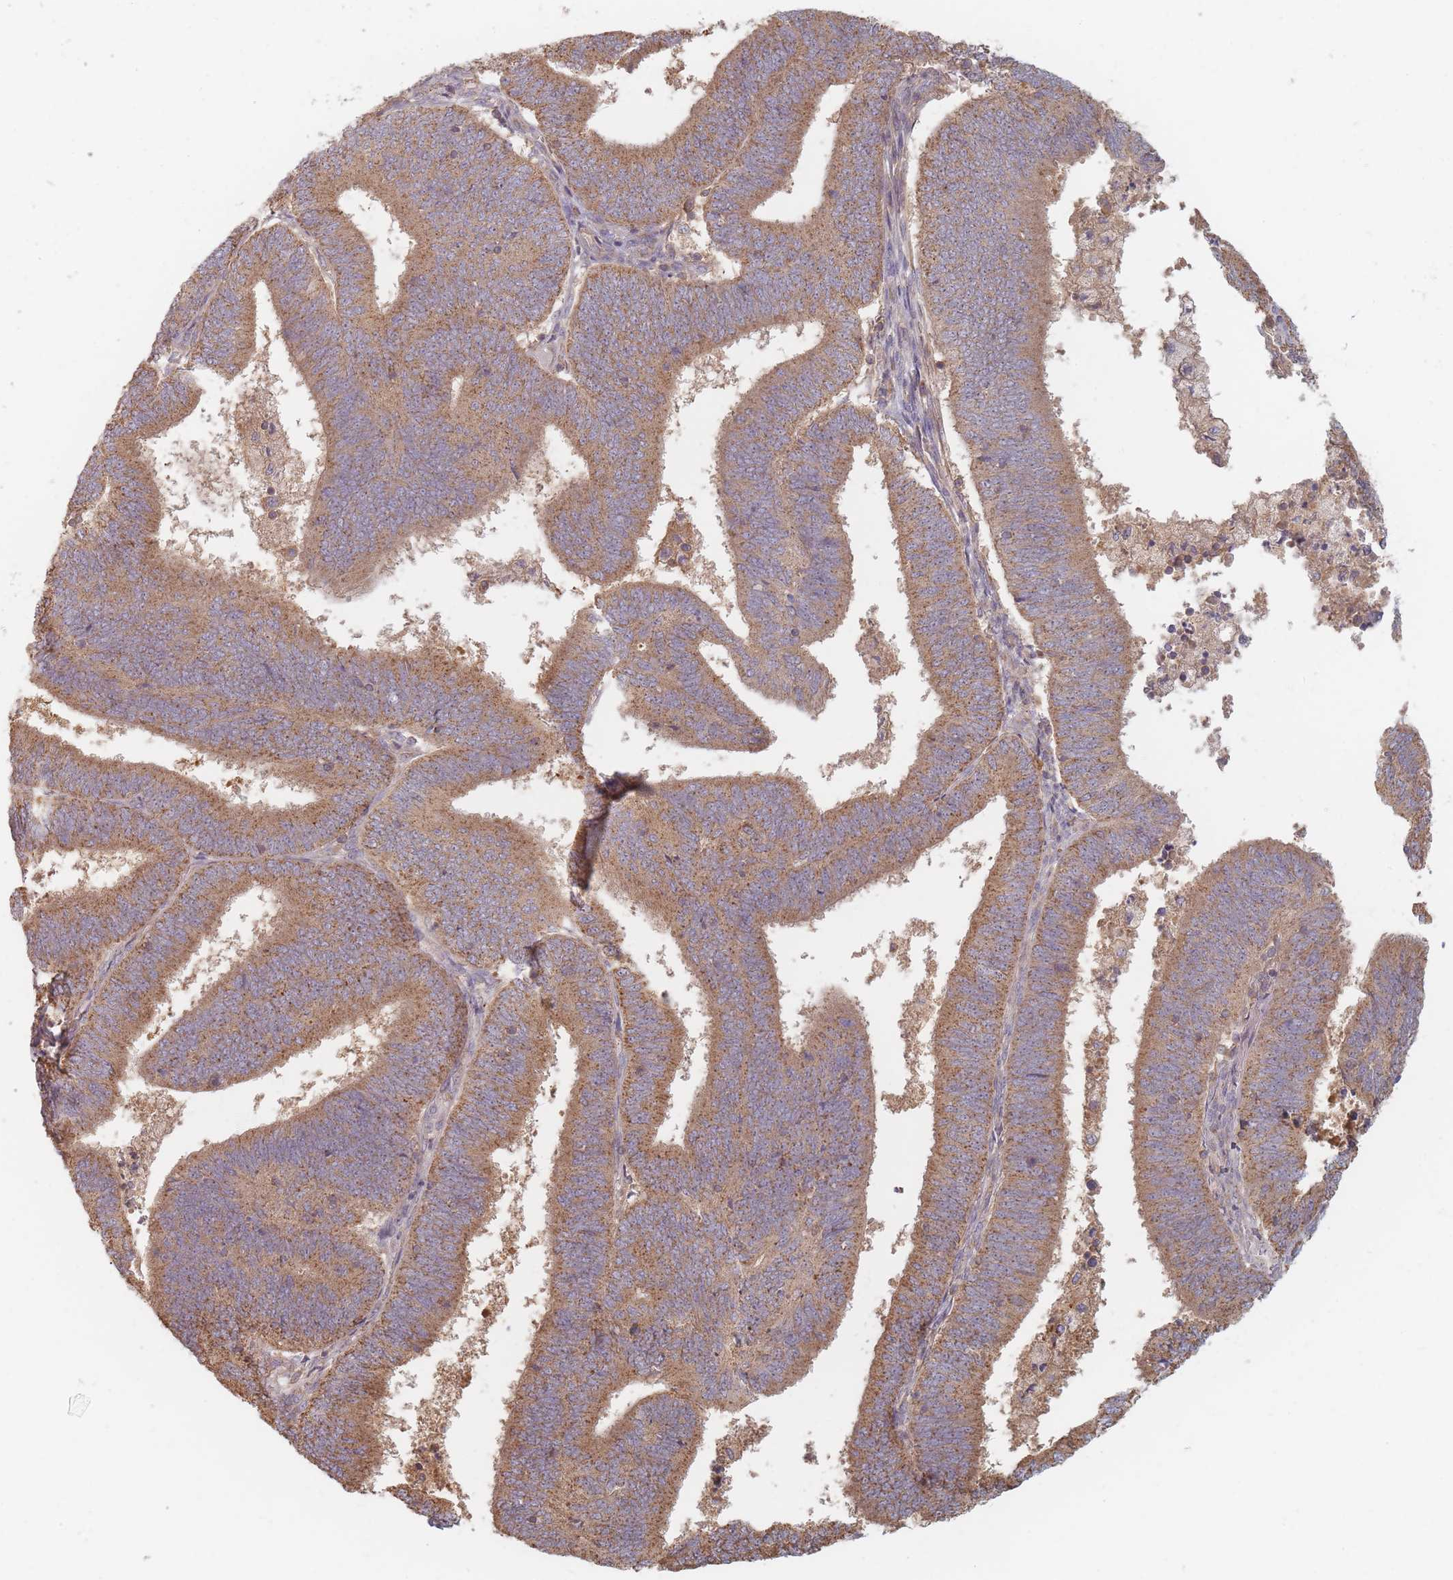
{"staining": {"intensity": "moderate", "quantity": ">75%", "location": "cytoplasmic/membranous"}, "tissue": "endometrial cancer", "cell_type": "Tumor cells", "image_type": "cancer", "snomed": [{"axis": "morphology", "description": "Adenocarcinoma, NOS"}, {"axis": "topography", "description": "Endometrium"}], "caption": "Endometrial cancer (adenocarcinoma) stained with a protein marker reveals moderate staining in tumor cells.", "gene": "SLC35F3", "patient": {"sex": "female", "age": 70}}